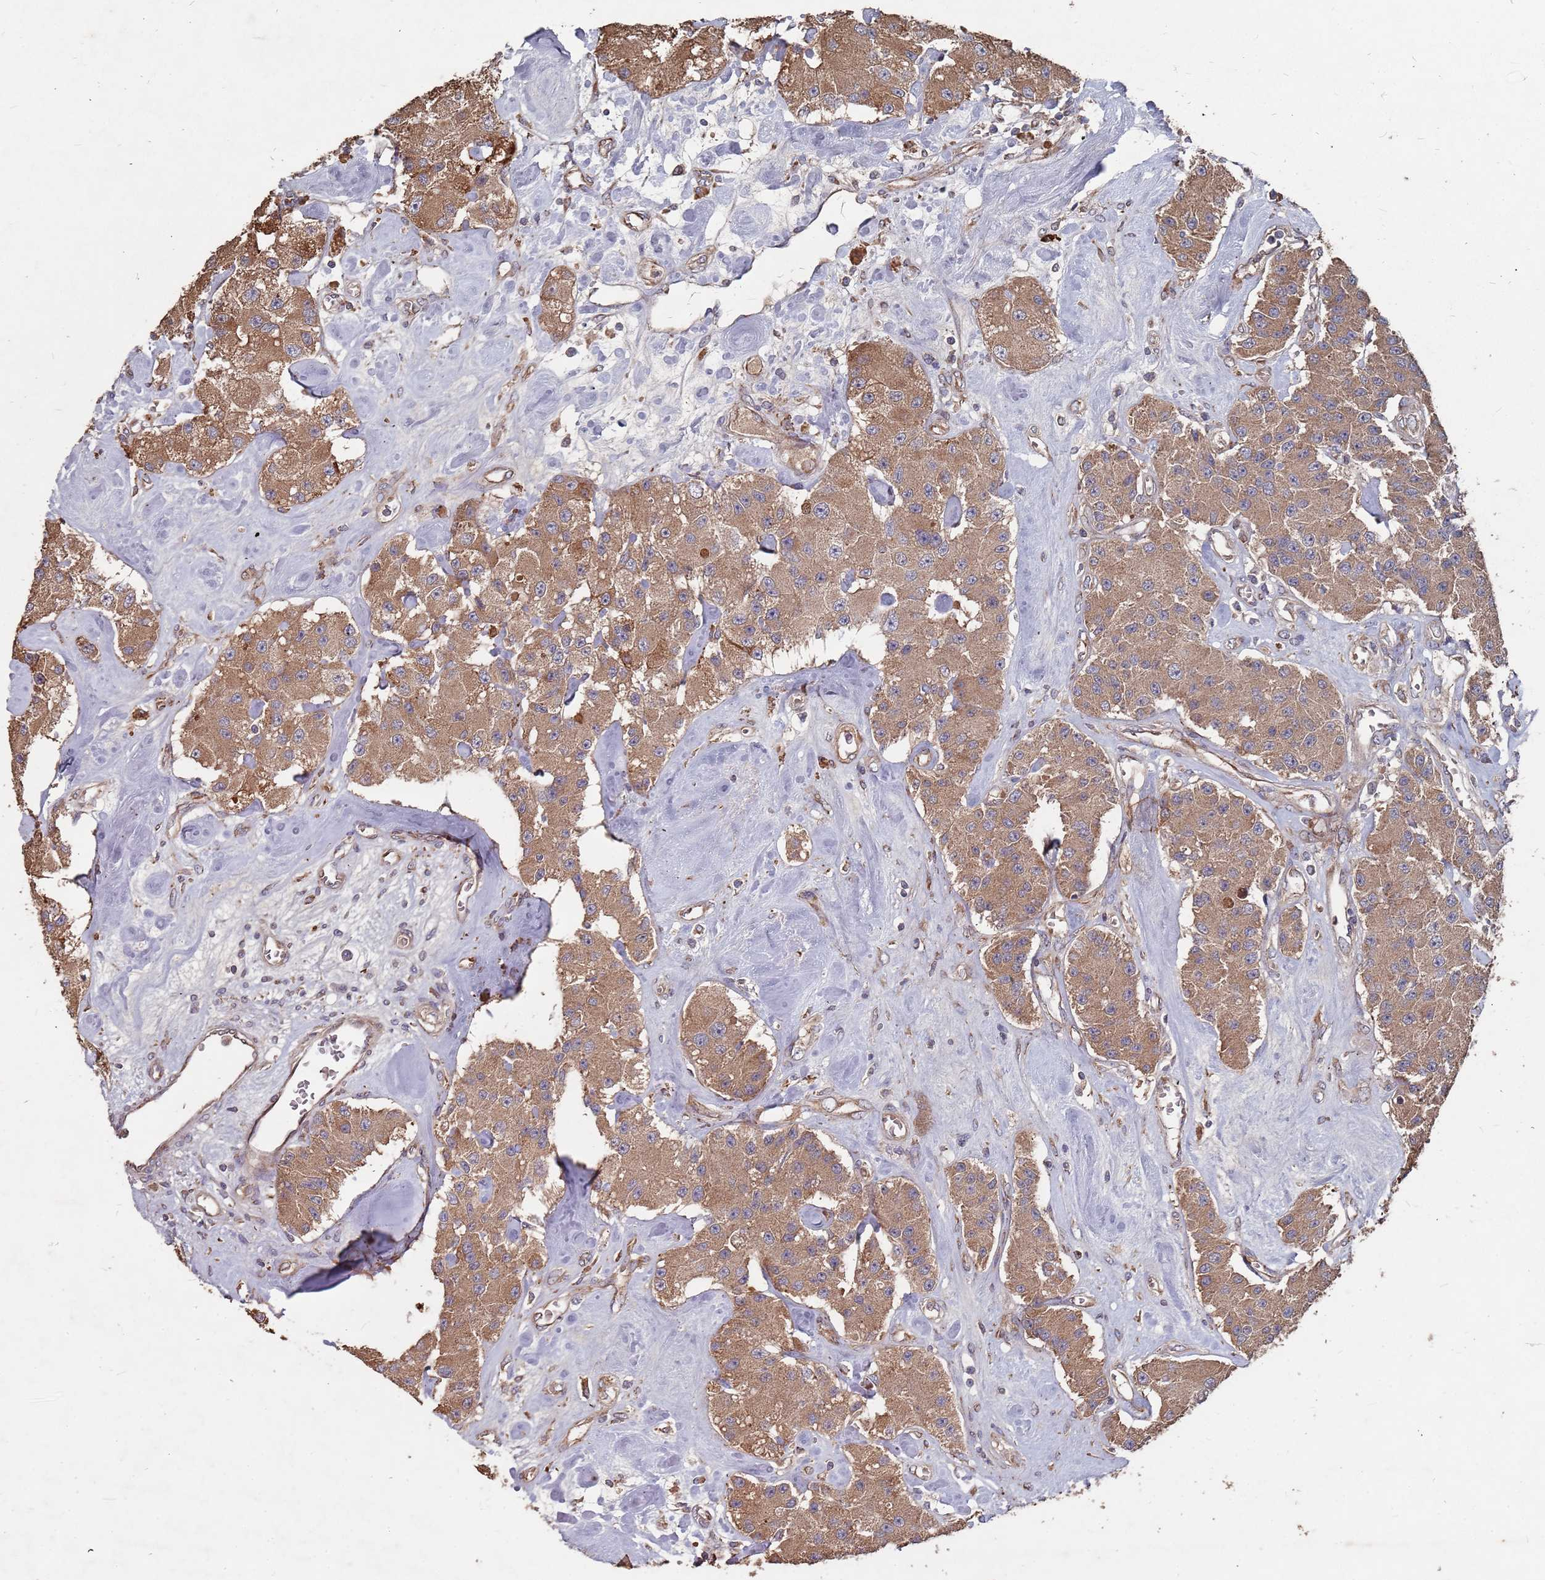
{"staining": {"intensity": "moderate", "quantity": ">75%", "location": "cytoplasmic/membranous"}, "tissue": "carcinoid", "cell_type": "Tumor cells", "image_type": "cancer", "snomed": [{"axis": "morphology", "description": "Carcinoid, malignant, NOS"}, {"axis": "topography", "description": "Pancreas"}], "caption": "Tumor cells demonstrate medium levels of moderate cytoplasmic/membranous positivity in approximately >75% of cells in malignant carcinoid.", "gene": "ATG5", "patient": {"sex": "male", "age": 41}}